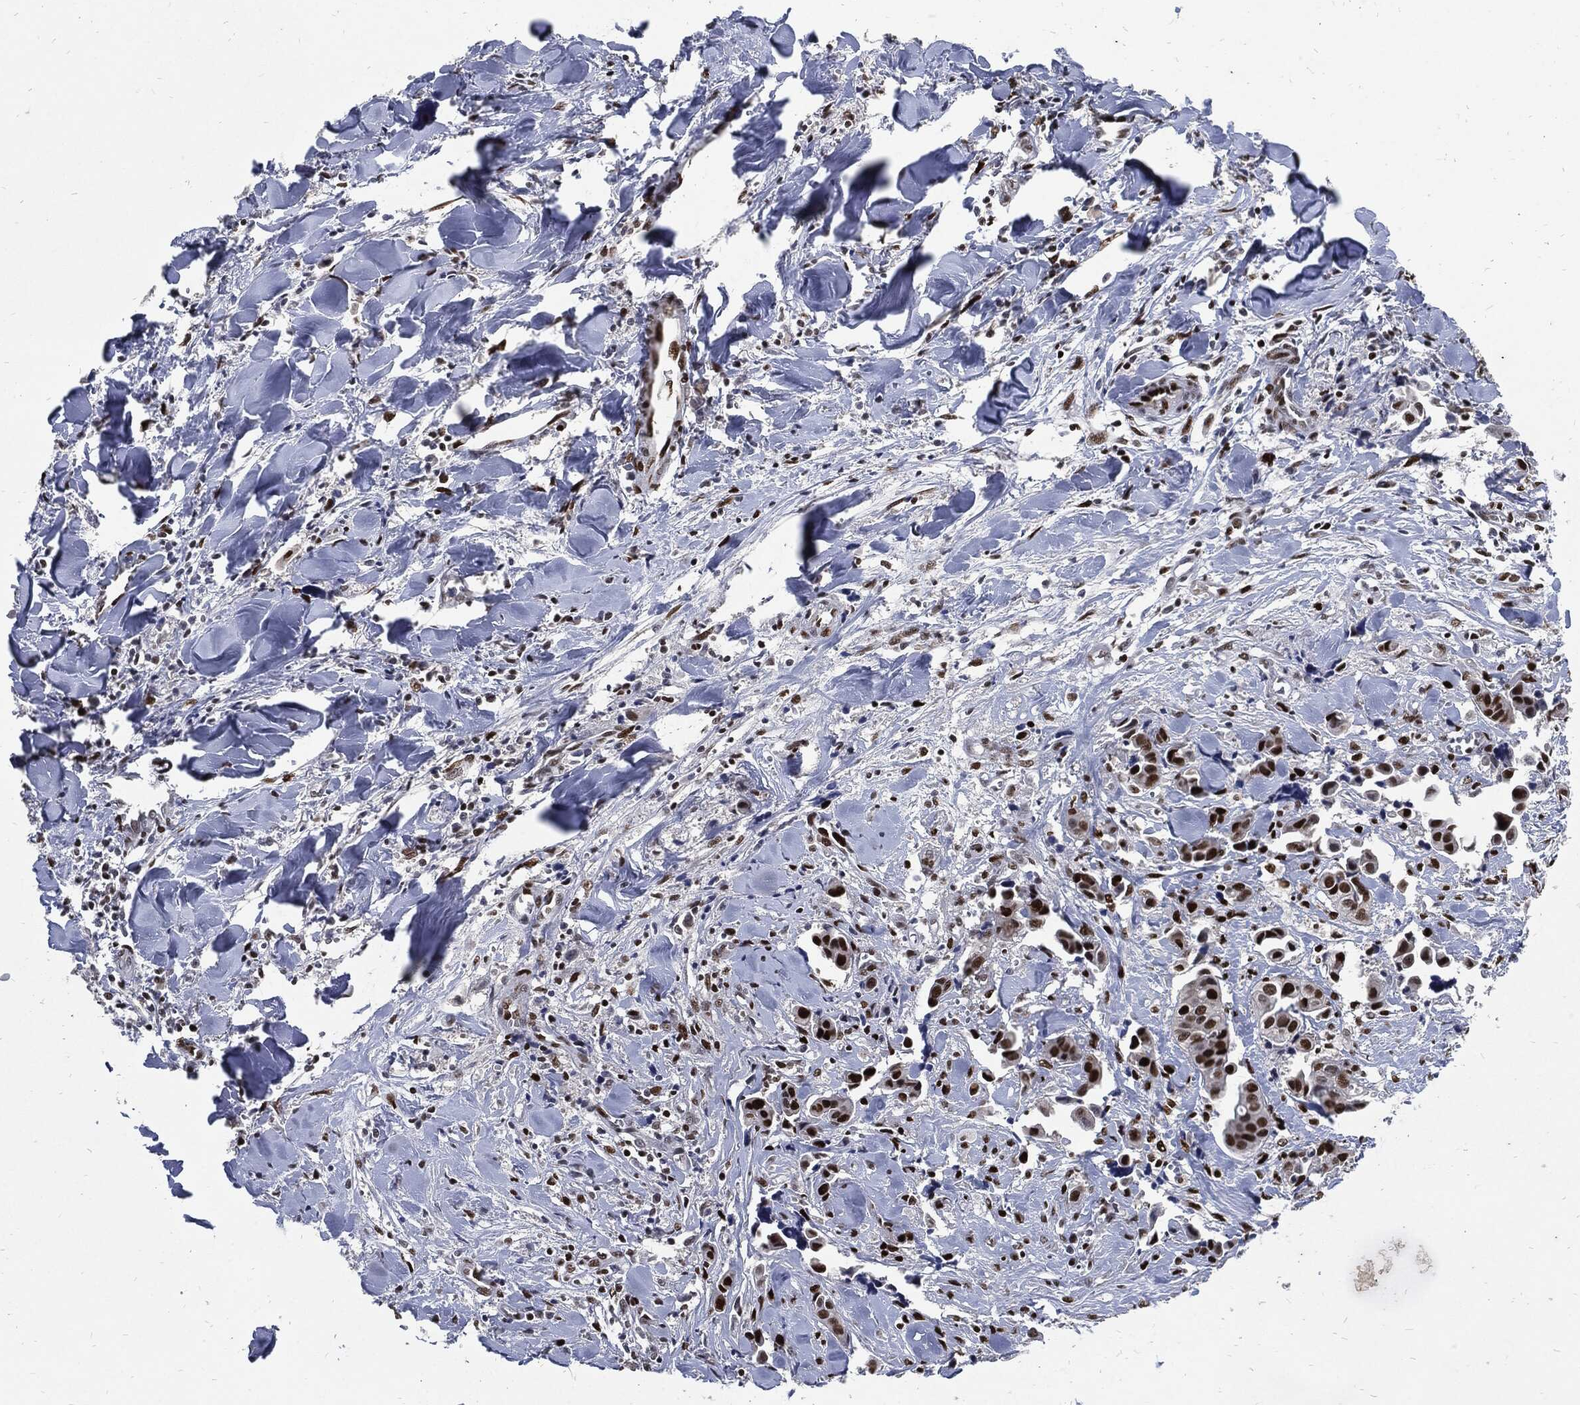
{"staining": {"intensity": "strong", "quantity": "<25%", "location": "nuclear"}, "tissue": "head and neck cancer", "cell_type": "Tumor cells", "image_type": "cancer", "snomed": [{"axis": "morphology", "description": "Adenocarcinoma, NOS"}, {"axis": "topography", "description": "Head-Neck"}], "caption": "Head and neck cancer stained with immunohistochemistry exhibits strong nuclear staining in approximately <25% of tumor cells.", "gene": "JUN", "patient": {"sex": "male", "age": 76}}